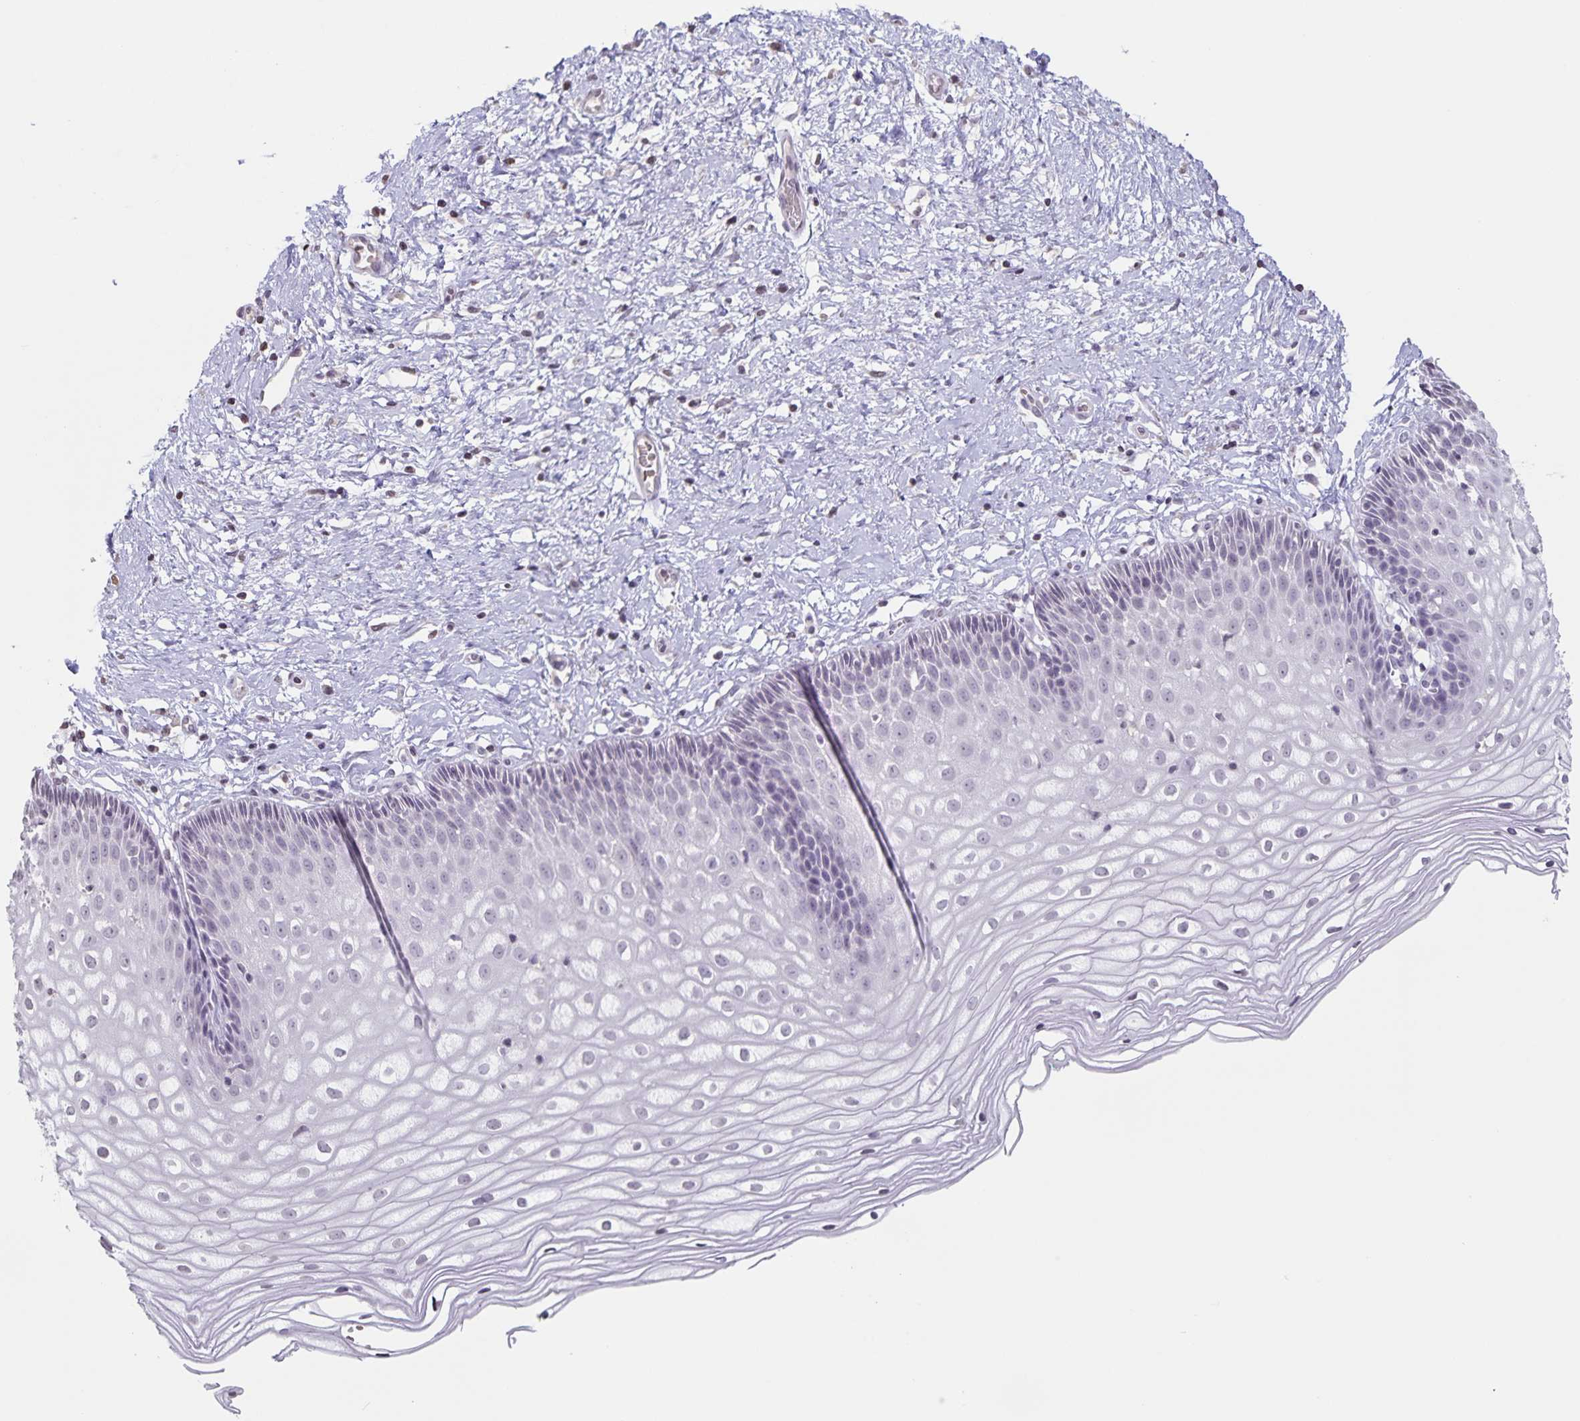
{"staining": {"intensity": "negative", "quantity": "none", "location": "none"}, "tissue": "cervix", "cell_type": "Glandular cells", "image_type": "normal", "snomed": [{"axis": "morphology", "description": "Normal tissue, NOS"}, {"axis": "topography", "description": "Cervix"}], "caption": "Protein analysis of normal cervix exhibits no significant expression in glandular cells. Brightfield microscopy of IHC stained with DAB (brown) and hematoxylin (blue), captured at high magnification.", "gene": "AQP4", "patient": {"sex": "female", "age": 36}}